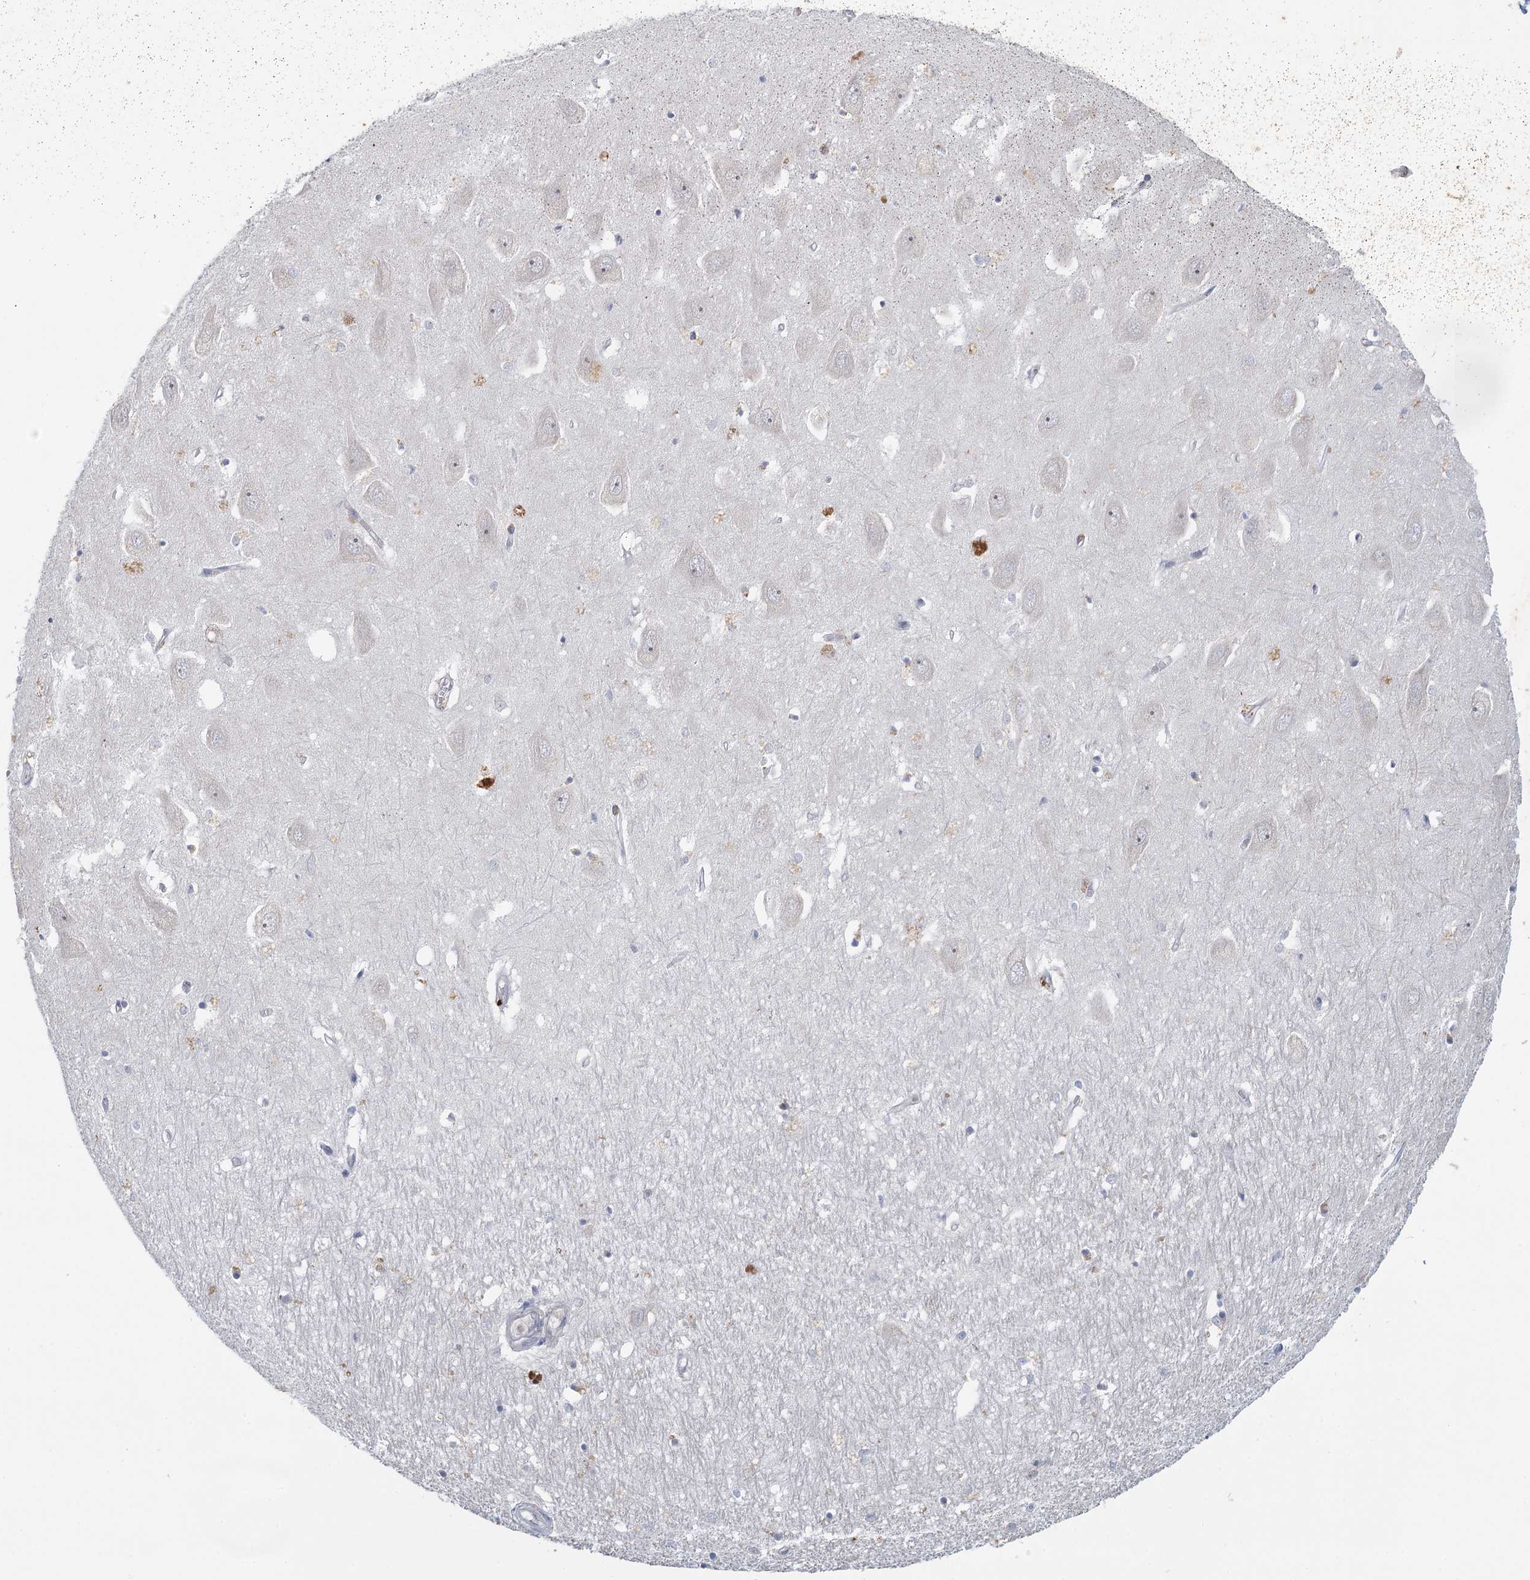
{"staining": {"intensity": "negative", "quantity": "none", "location": "none"}, "tissue": "hippocampus", "cell_type": "Glial cells", "image_type": "normal", "snomed": [{"axis": "morphology", "description": "Normal tissue, NOS"}, {"axis": "topography", "description": "Hippocampus"}], "caption": "There is no significant staining in glial cells of hippocampus. (DAB IHC, high magnification).", "gene": "MYO7B", "patient": {"sex": "female", "age": 64}}